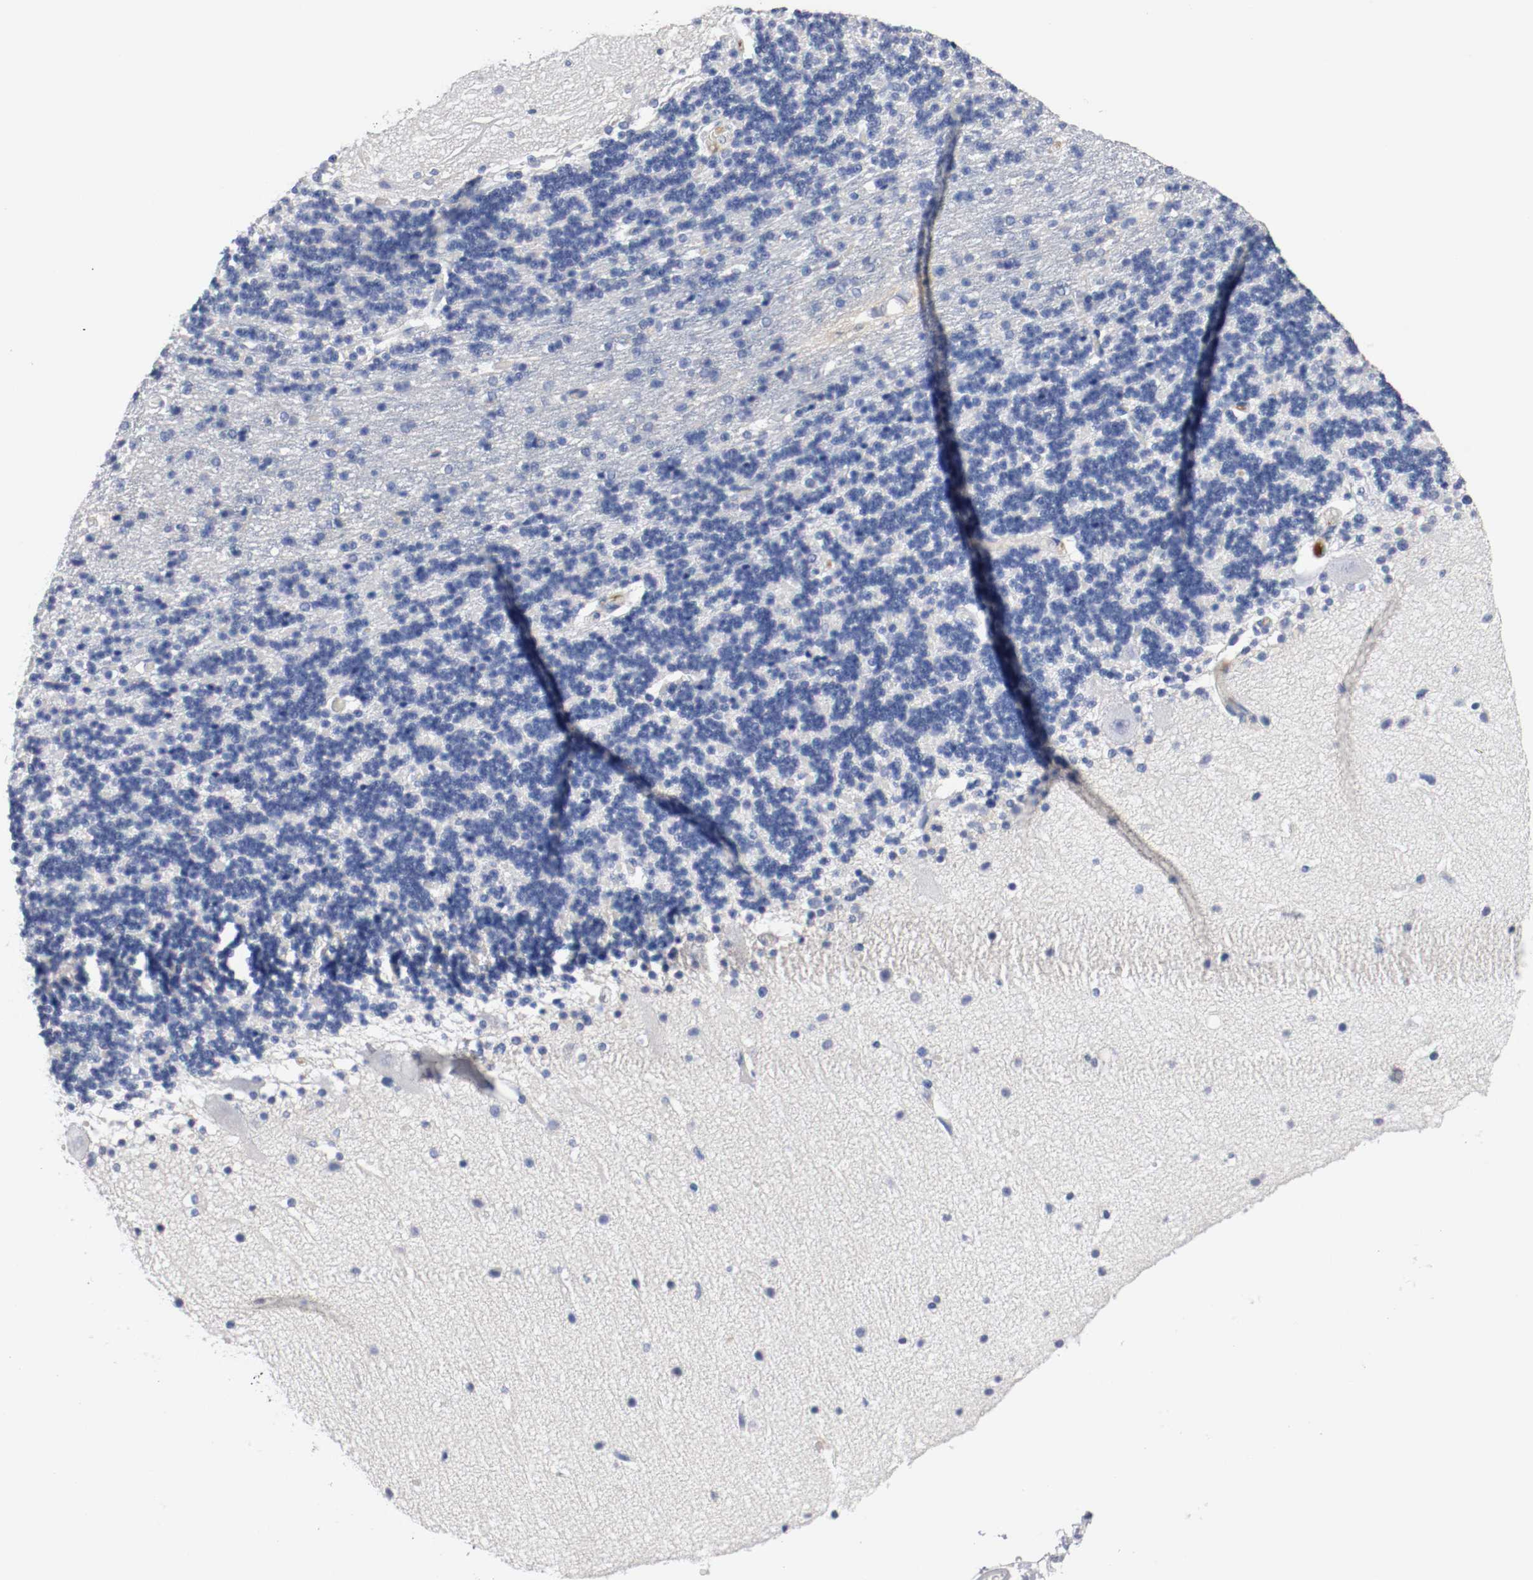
{"staining": {"intensity": "negative", "quantity": "none", "location": "none"}, "tissue": "cerebellum", "cell_type": "Cells in granular layer", "image_type": "normal", "snomed": [{"axis": "morphology", "description": "Normal tissue, NOS"}, {"axis": "topography", "description": "Cerebellum"}], "caption": "DAB (3,3'-diaminobenzidine) immunohistochemical staining of normal cerebellum demonstrates no significant positivity in cells in granular layer.", "gene": "TNC", "patient": {"sex": "female", "age": 54}}